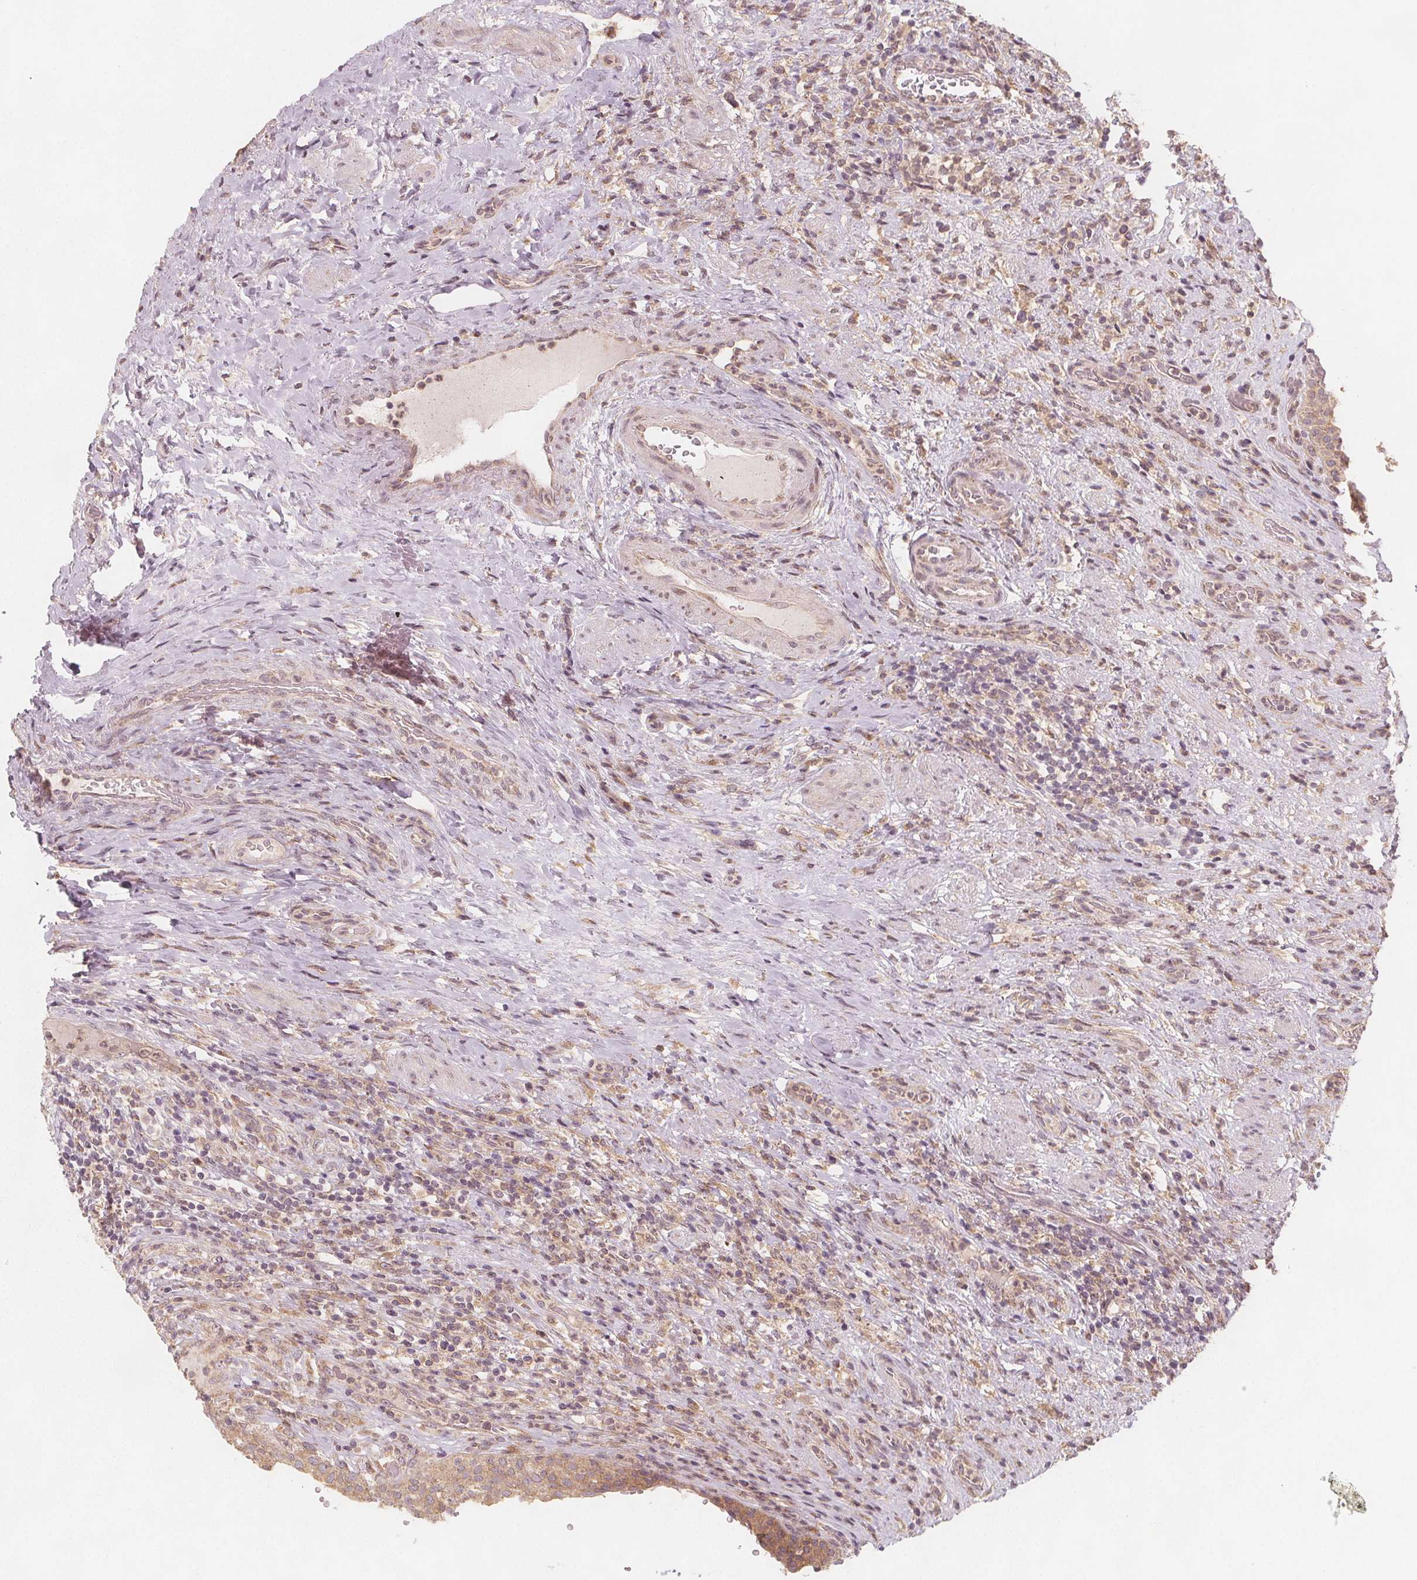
{"staining": {"intensity": "weak", "quantity": ">75%", "location": "cytoplasmic/membranous"}, "tissue": "urinary bladder", "cell_type": "Urothelial cells", "image_type": "normal", "snomed": [{"axis": "morphology", "description": "Normal tissue, NOS"}, {"axis": "topography", "description": "Urinary bladder"}, {"axis": "topography", "description": "Peripheral nerve tissue"}], "caption": "About >75% of urothelial cells in normal urinary bladder exhibit weak cytoplasmic/membranous protein positivity as visualized by brown immunohistochemical staining.", "gene": "NCSTN", "patient": {"sex": "male", "age": 66}}